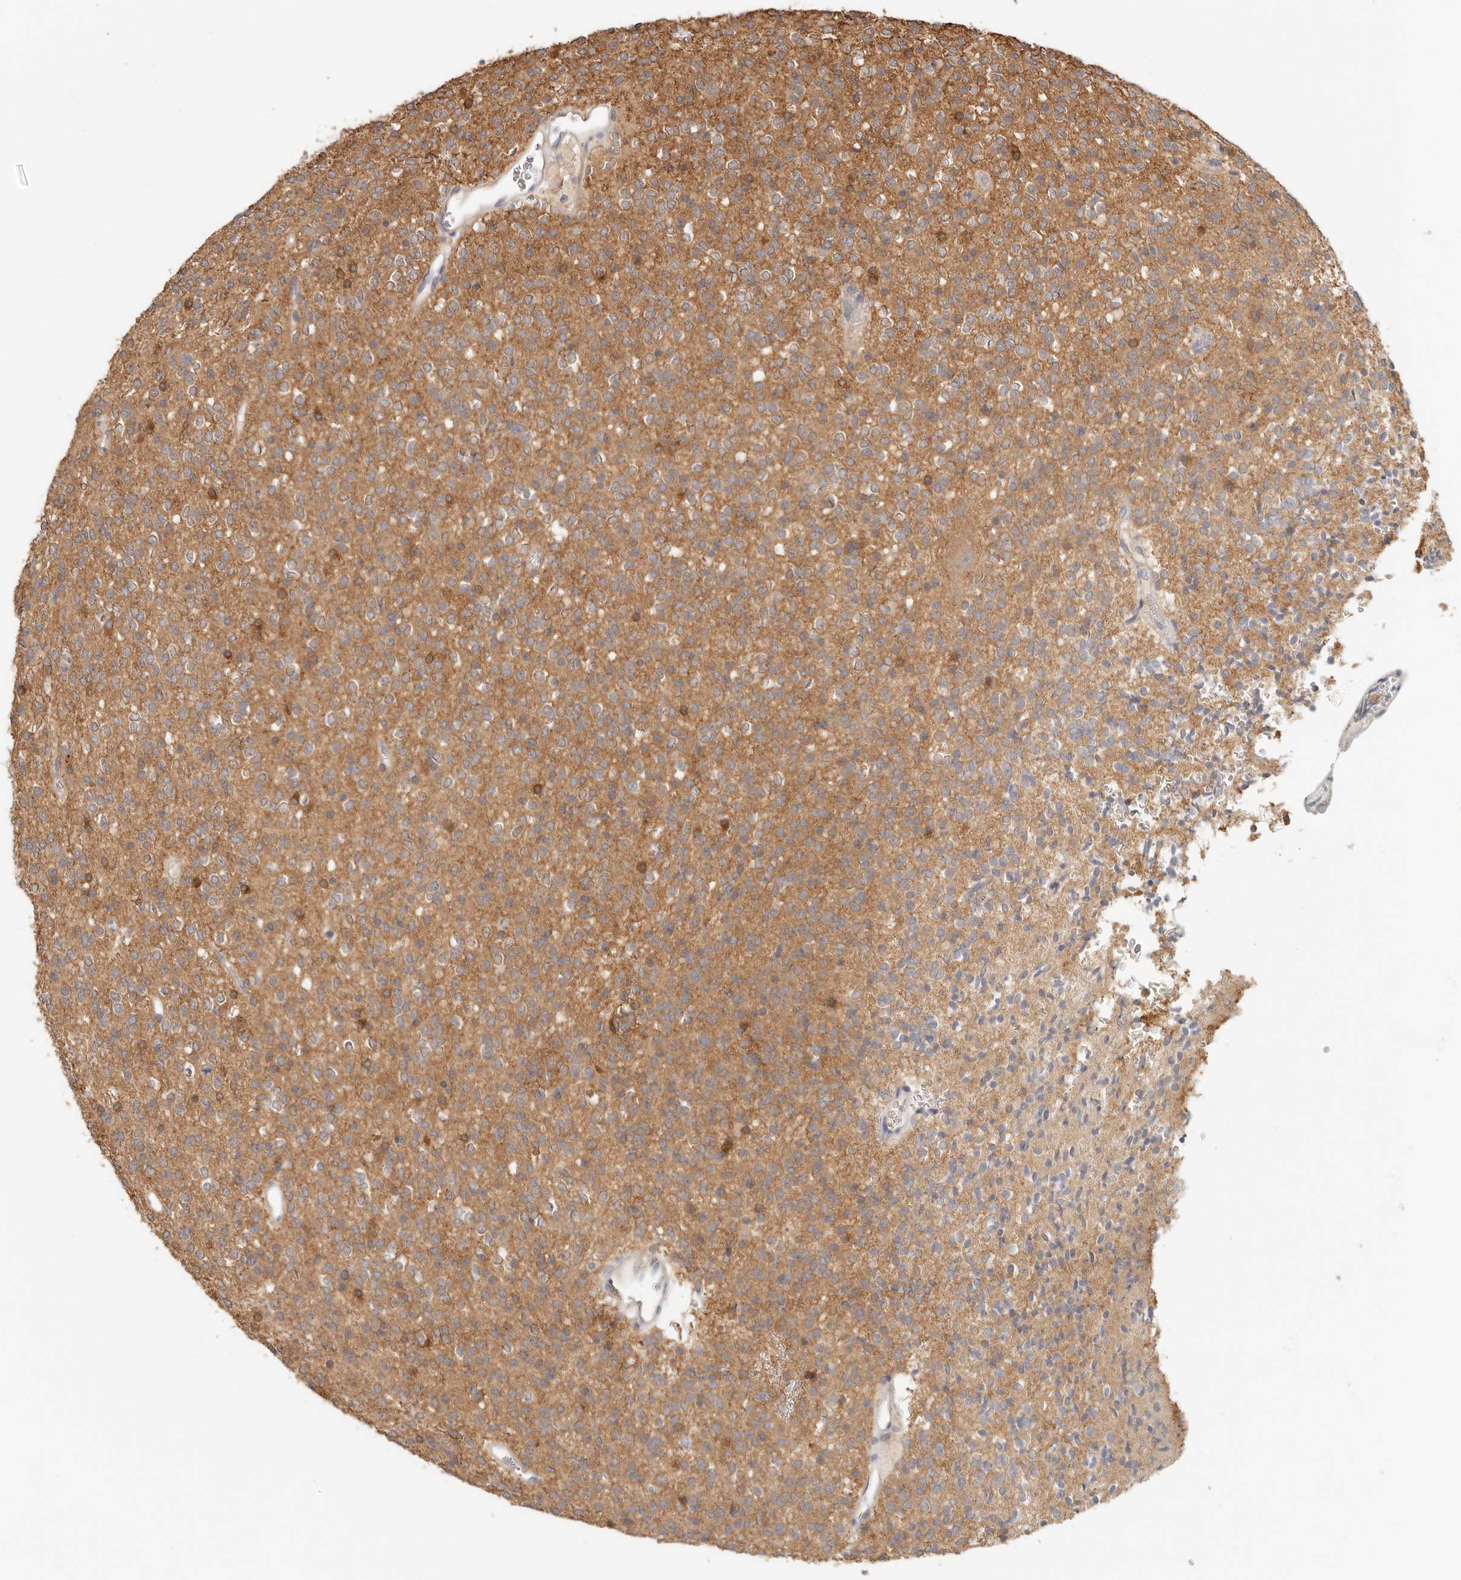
{"staining": {"intensity": "weak", "quantity": "25%-75%", "location": "cytoplasmic/membranous"}, "tissue": "glioma", "cell_type": "Tumor cells", "image_type": "cancer", "snomed": [{"axis": "morphology", "description": "Glioma, malignant, High grade"}, {"axis": "topography", "description": "Brain"}], "caption": "Approximately 25%-75% of tumor cells in human malignant glioma (high-grade) reveal weak cytoplasmic/membranous protein positivity as visualized by brown immunohistochemical staining.", "gene": "CSK", "patient": {"sex": "male", "age": 34}}